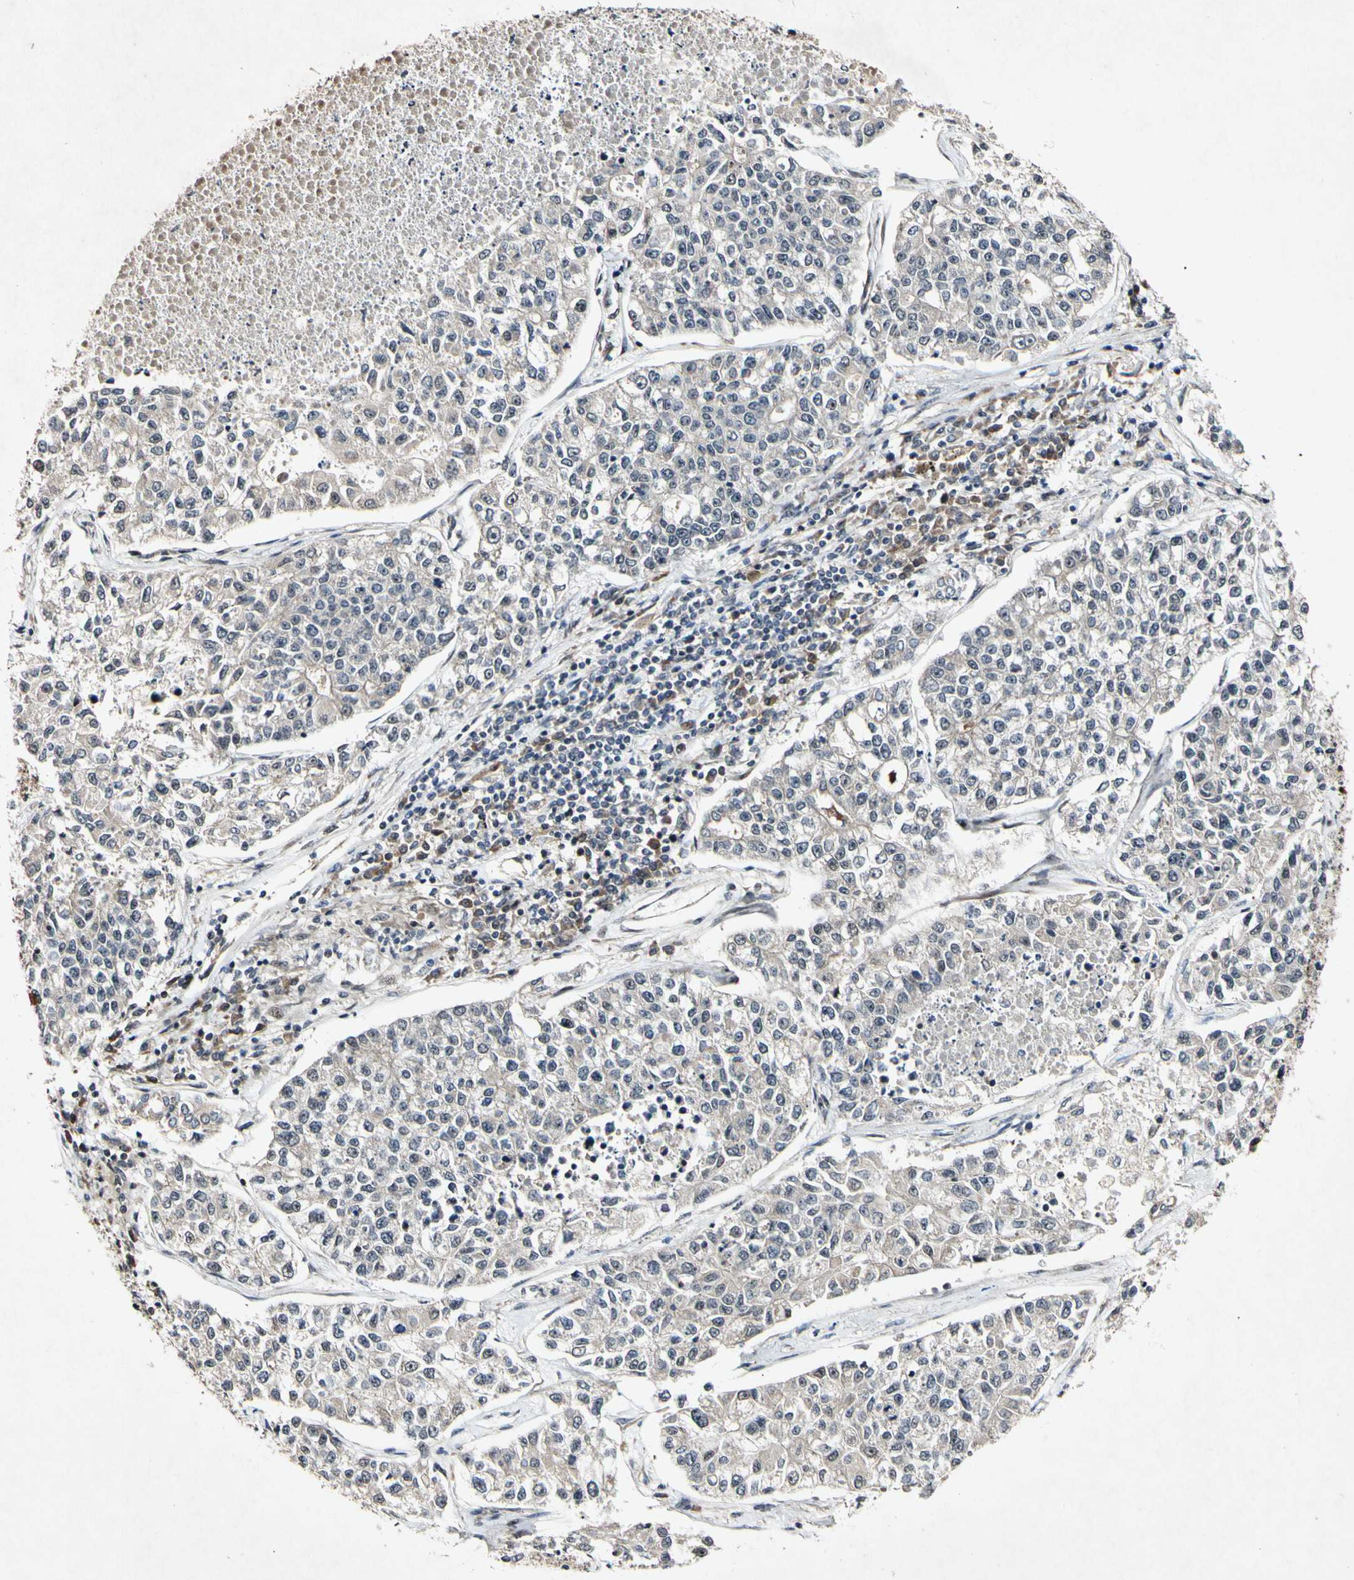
{"staining": {"intensity": "weak", "quantity": ">75%", "location": "cytoplasmic/membranous"}, "tissue": "lung cancer", "cell_type": "Tumor cells", "image_type": "cancer", "snomed": [{"axis": "morphology", "description": "Adenocarcinoma, NOS"}, {"axis": "topography", "description": "Lung"}], "caption": "The histopathology image shows a brown stain indicating the presence of a protein in the cytoplasmic/membranous of tumor cells in lung cancer.", "gene": "CSNK1E", "patient": {"sex": "male", "age": 49}}